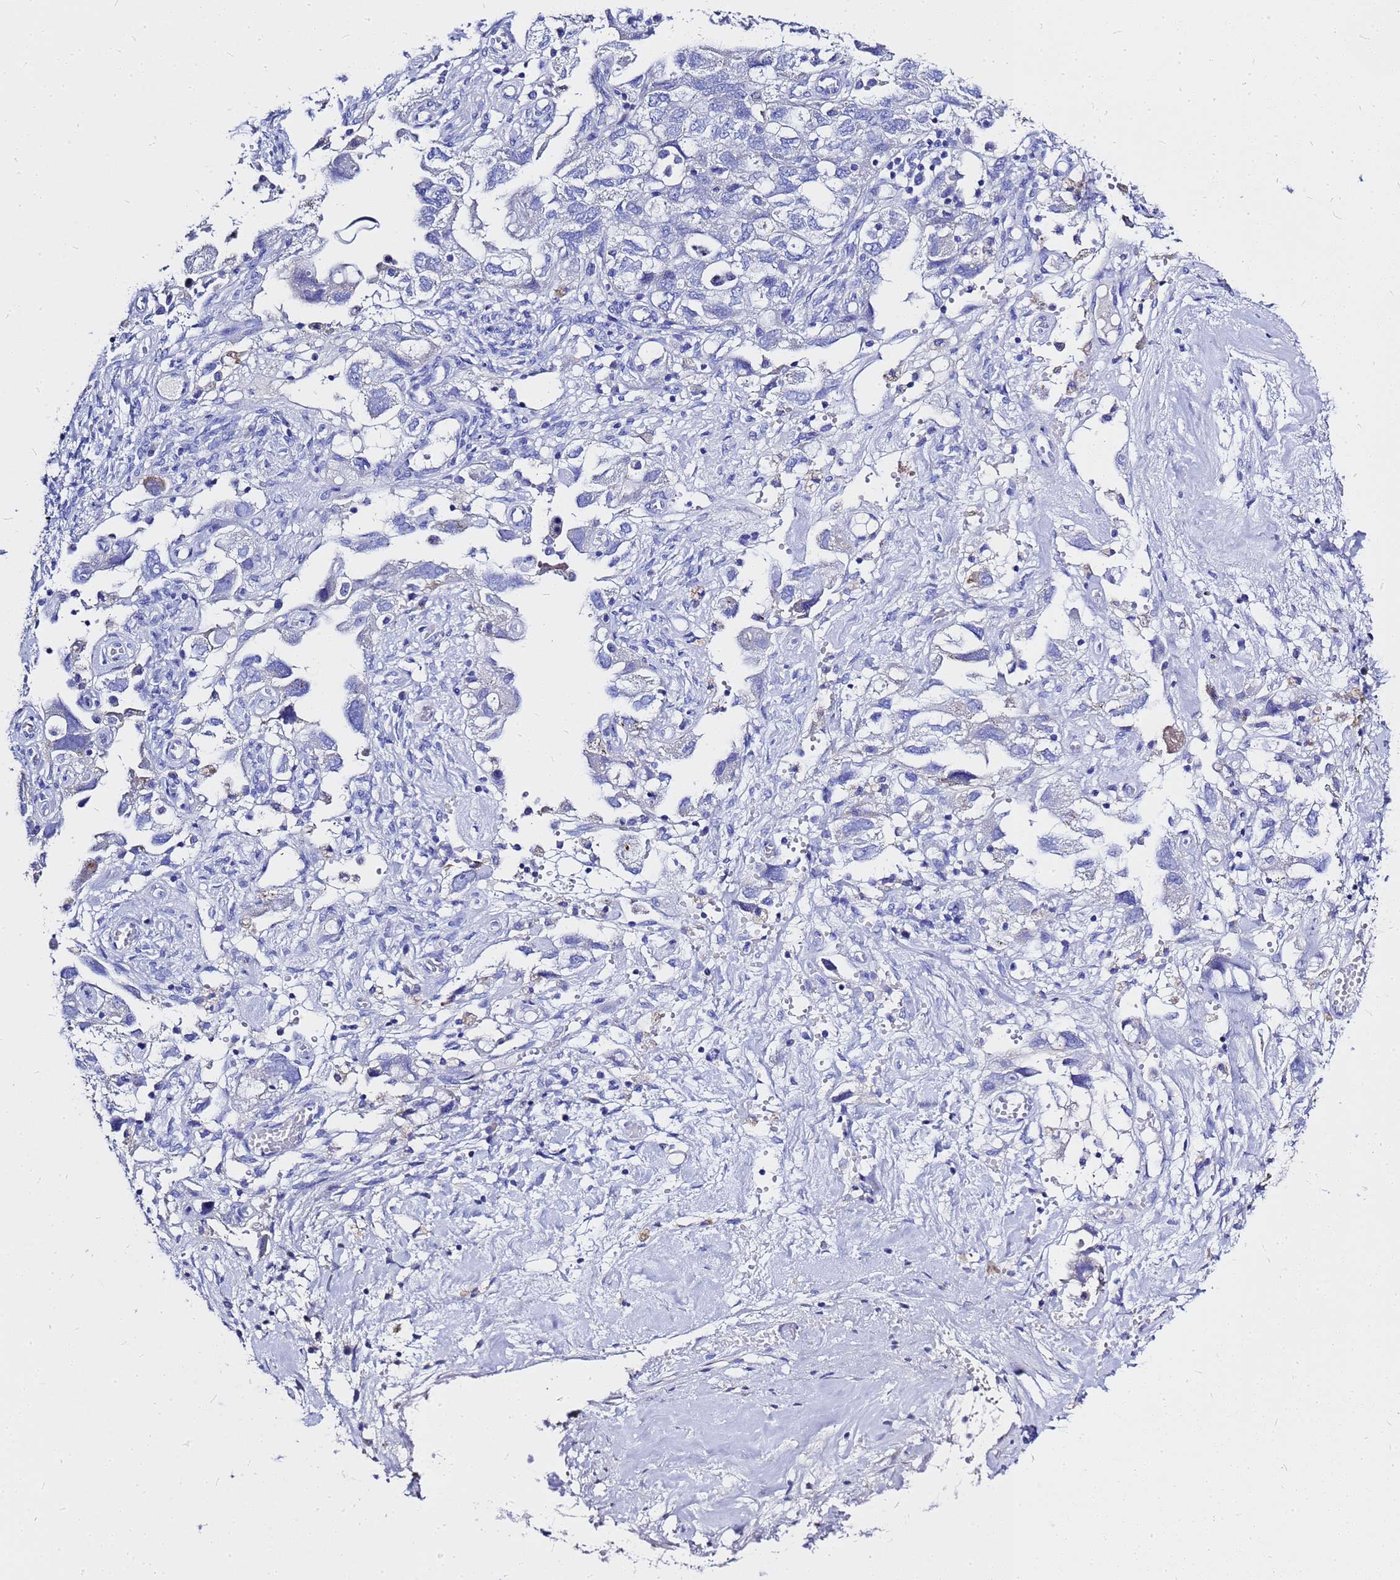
{"staining": {"intensity": "negative", "quantity": "none", "location": "none"}, "tissue": "ovarian cancer", "cell_type": "Tumor cells", "image_type": "cancer", "snomed": [{"axis": "morphology", "description": "Carcinoma, NOS"}, {"axis": "morphology", "description": "Cystadenocarcinoma, serous, NOS"}, {"axis": "topography", "description": "Ovary"}], "caption": "An immunohistochemistry image of ovarian cancer (serous cystadenocarcinoma) is shown. There is no staining in tumor cells of ovarian cancer (serous cystadenocarcinoma). (DAB (3,3'-diaminobenzidine) immunohistochemistry, high magnification).", "gene": "OR52E2", "patient": {"sex": "female", "age": 69}}